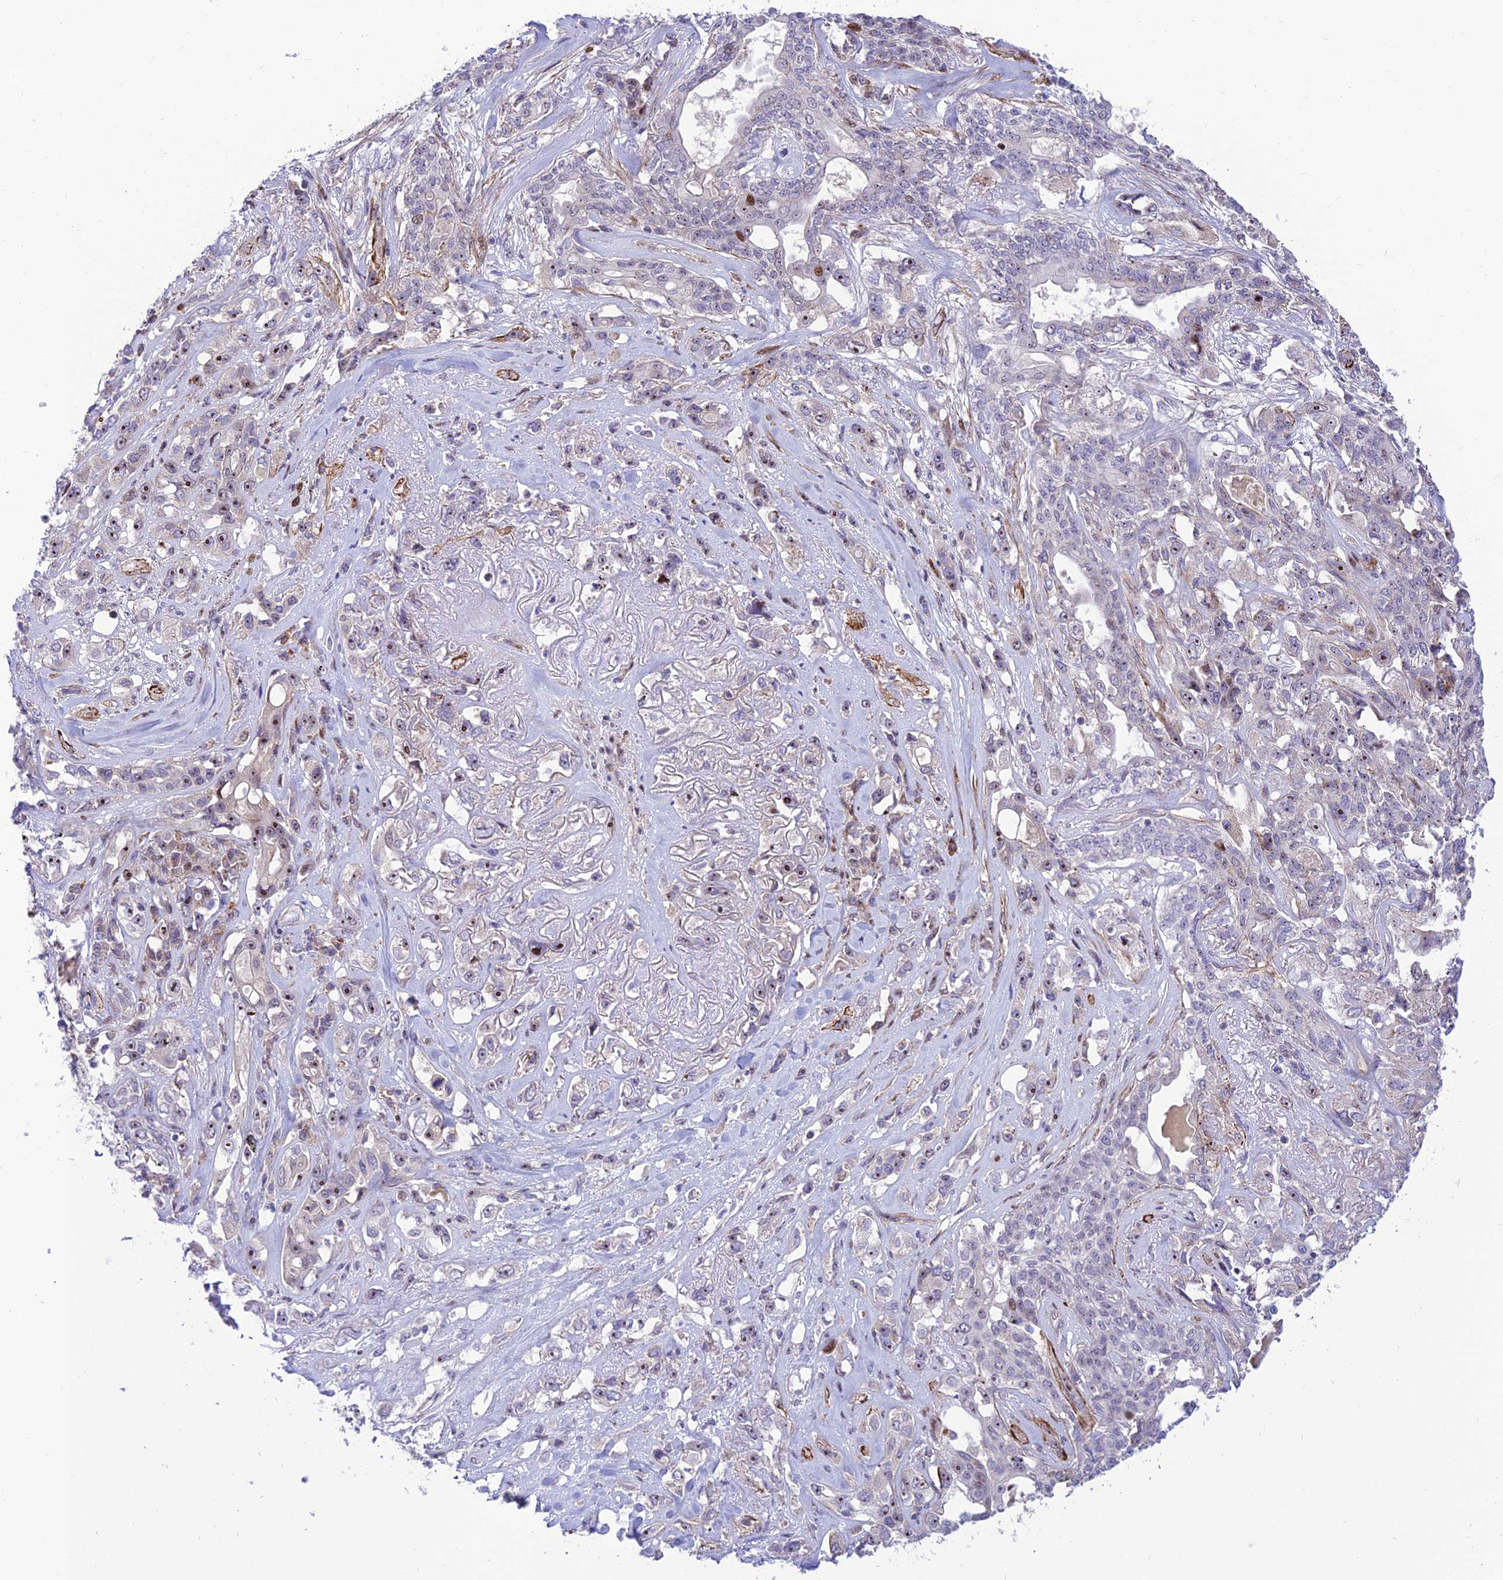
{"staining": {"intensity": "negative", "quantity": "none", "location": "none"}, "tissue": "lung cancer", "cell_type": "Tumor cells", "image_type": "cancer", "snomed": [{"axis": "morphology", "description": "Squamous cell carcinoma, NOS"}, {"axis": "topography", "description": "Lung"}], "caption": "DAB immunohistochemical staining of lung cancer (squamous cell carcinoma) reveals no significant staining in tumor cells.", "gene": "KBTBD7", "patient": {"sex": "female", "age": 70}}